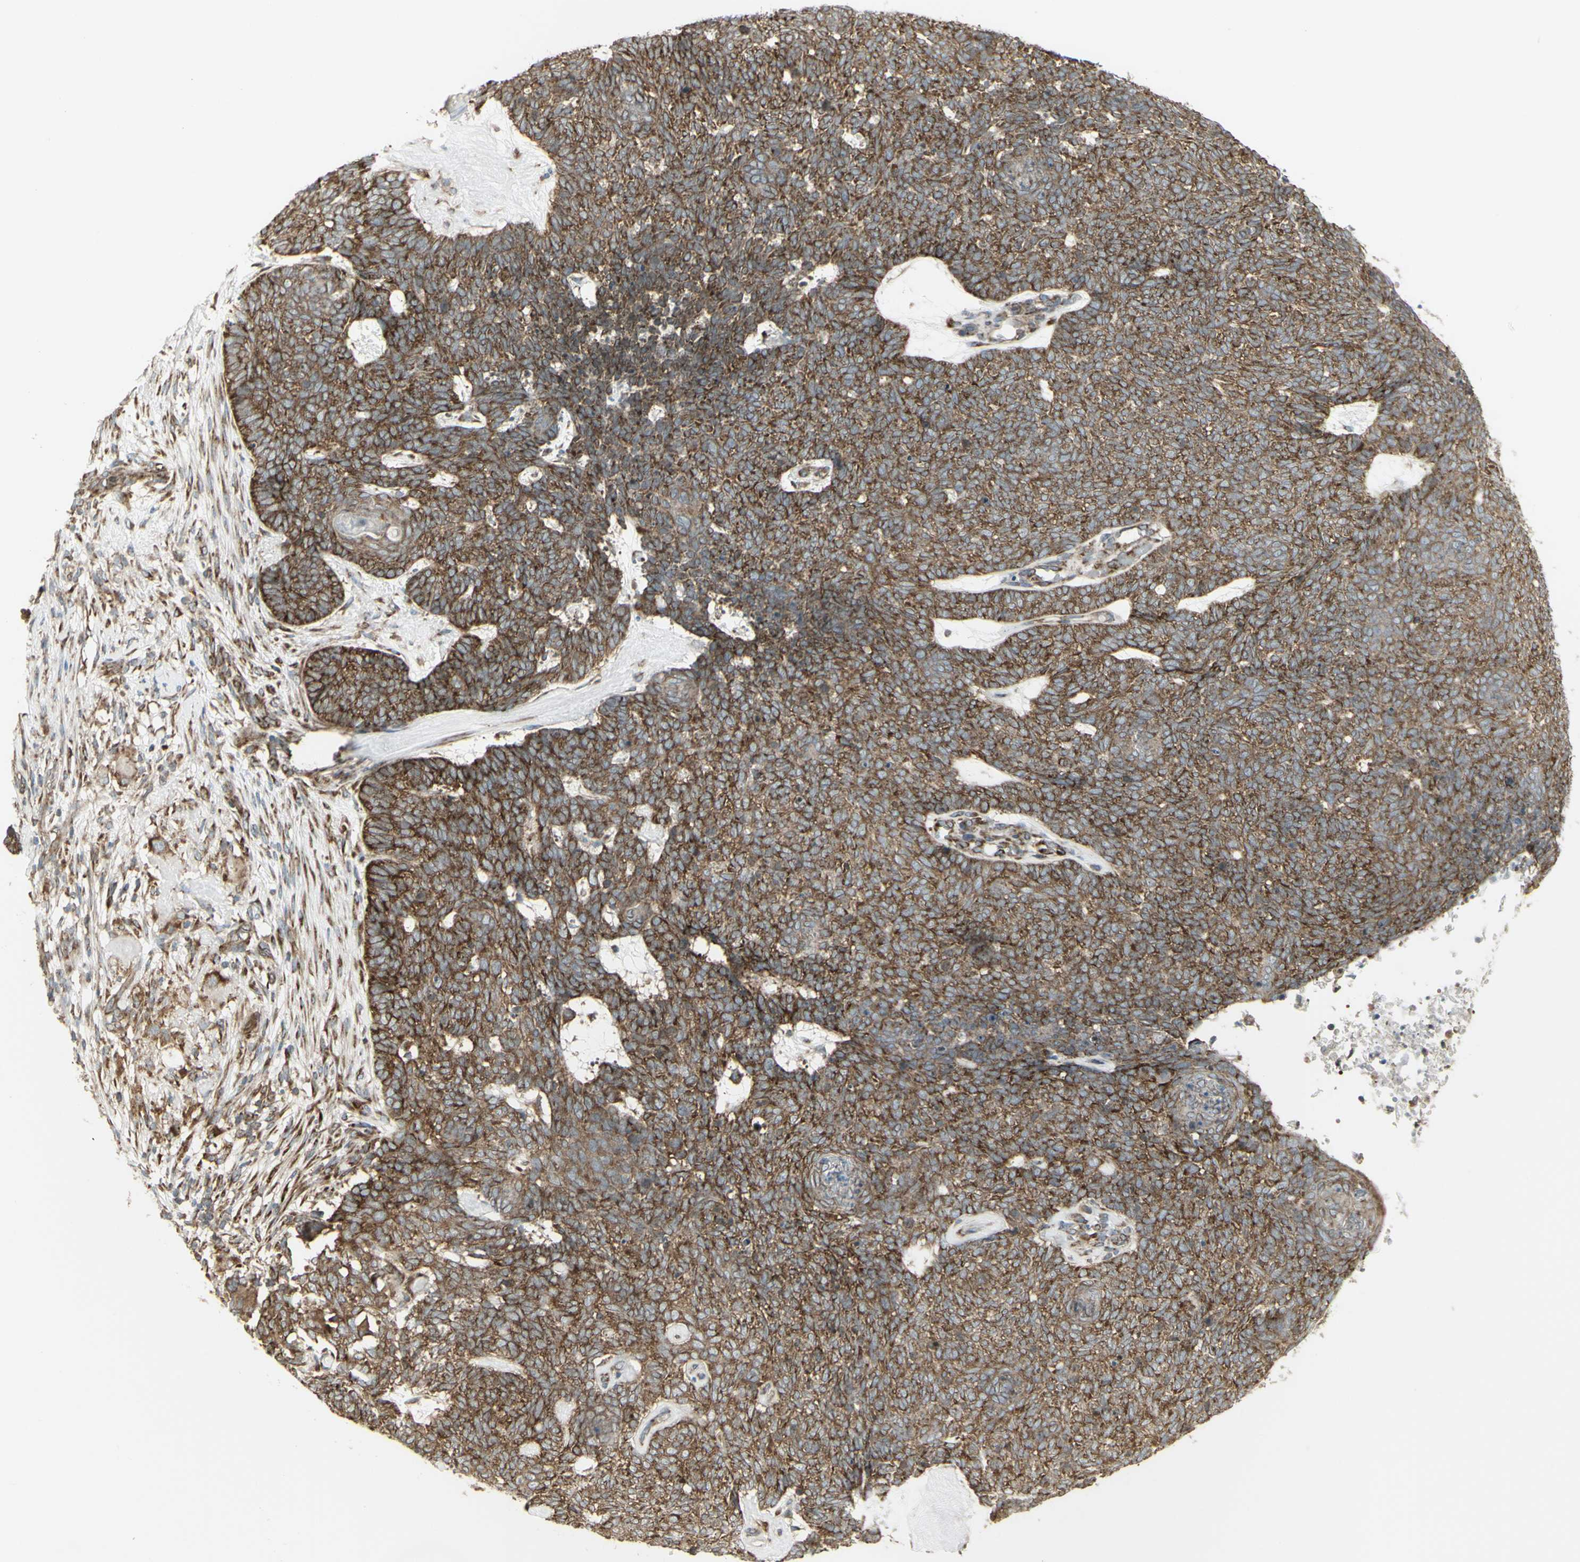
{"staining": {"intensity": "strong", "quantity": ">75%", "location": "cytoplasmic/membranous"}, "tissue": "skin cancer", "cell_type": "Tumor cells", "image_type": "cancer", "snomed": [{"axis": "morphology", "description": "Basal cell carcinoma"}, {"axis": "topography", "description": "Skin"}], "caption": "IHC (DAB) staining of basal cell carcinoma (skin) shows strong cytoplasmic/membranous protein expression in approximately >75% of tumor cells.", "gene": "FKBP3", "patient": {"sex": "female", "age": 84}}